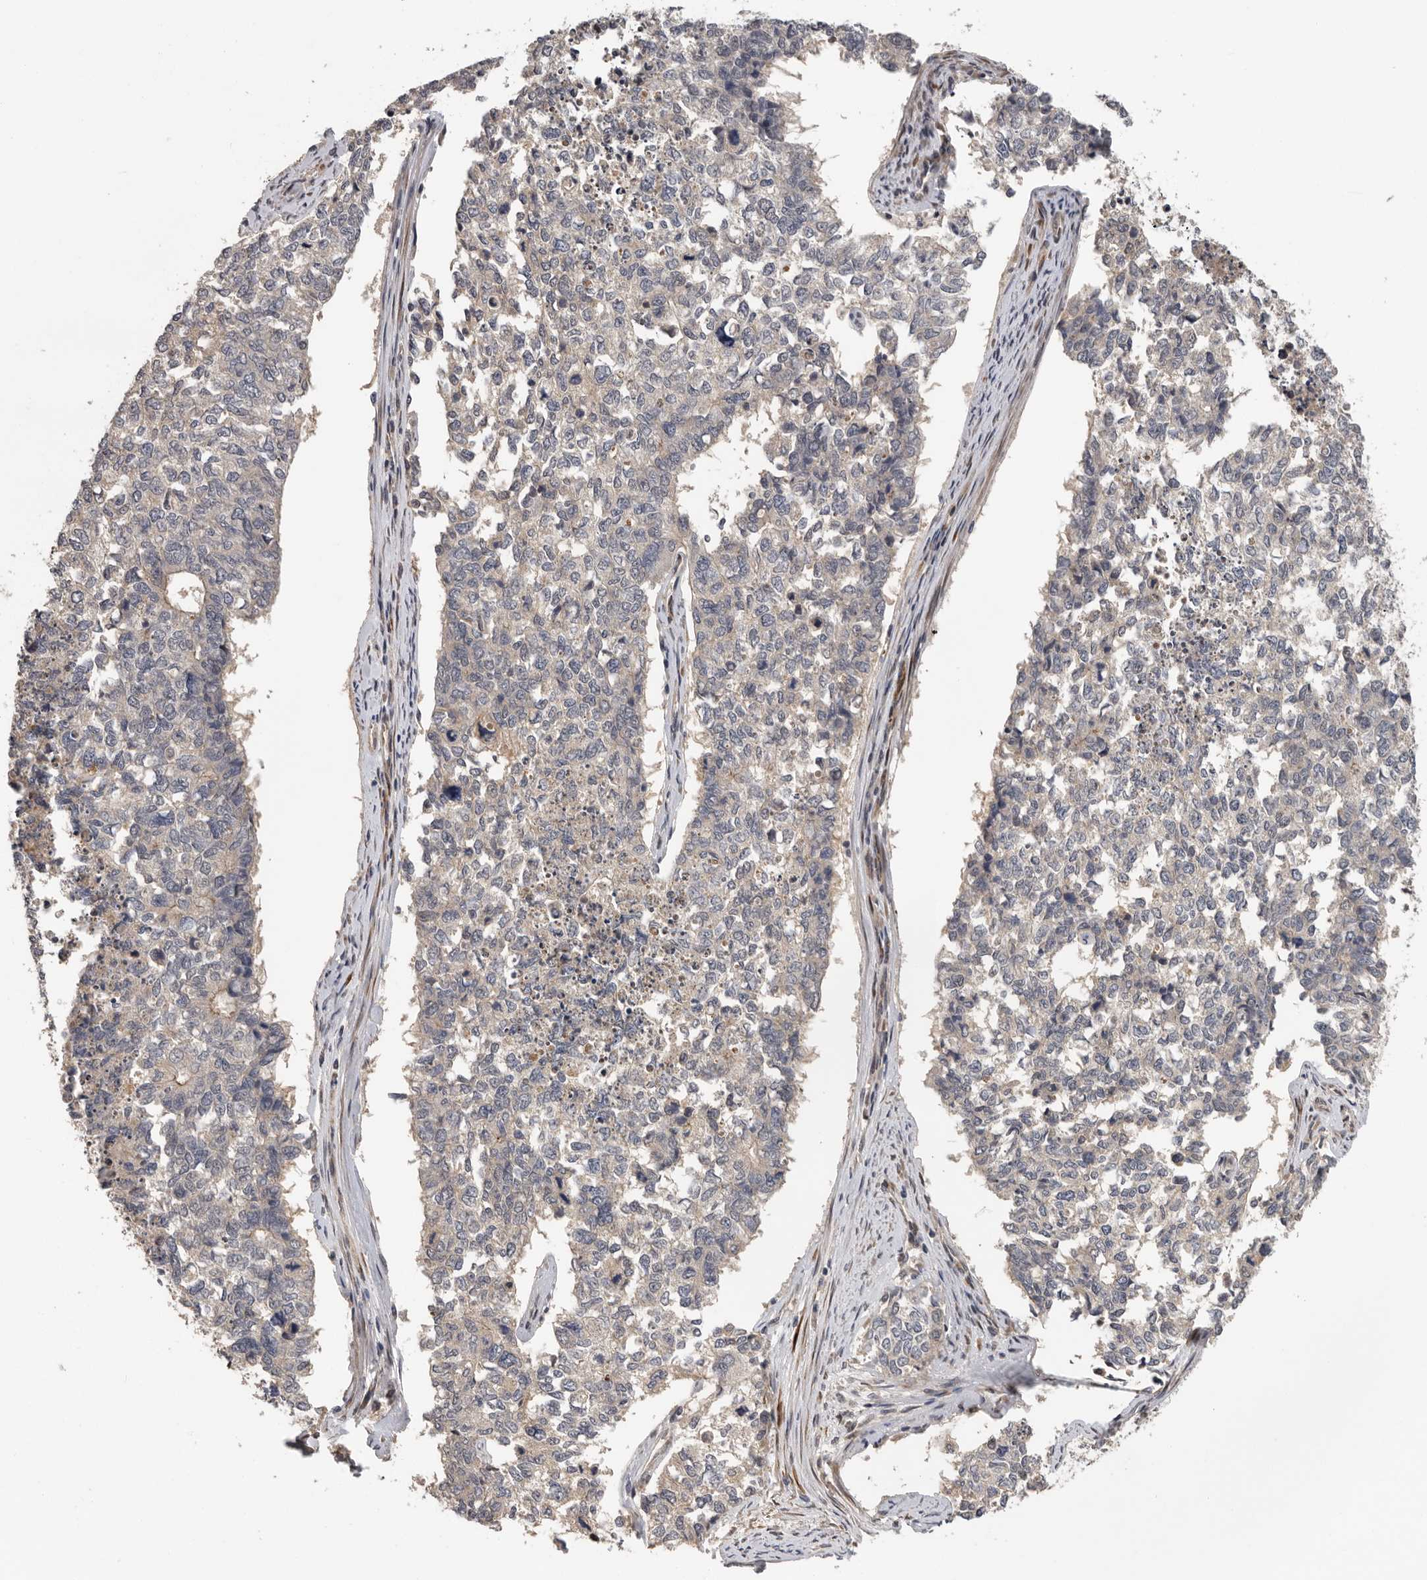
{"staining": {"intensity": "weak", "quantity": "<25%", "location": "cytoplasmic/membranous"}, "tissue": "cervical cancer", "cell_type": "Tumor cells", "image_type": "cancer", "snomed": [{"axis": "morphology", "description": "Squamous cell carcinoma, NOS"}, {"axis": "topography", "description": "Cervix"}], "caption": "IHC of human cervical cancer (squamous cell carcinoma) demonstrates no staining in tumor cells.", "gene": "HENMT1", "patient": {"sex": "female", "age": 63}}